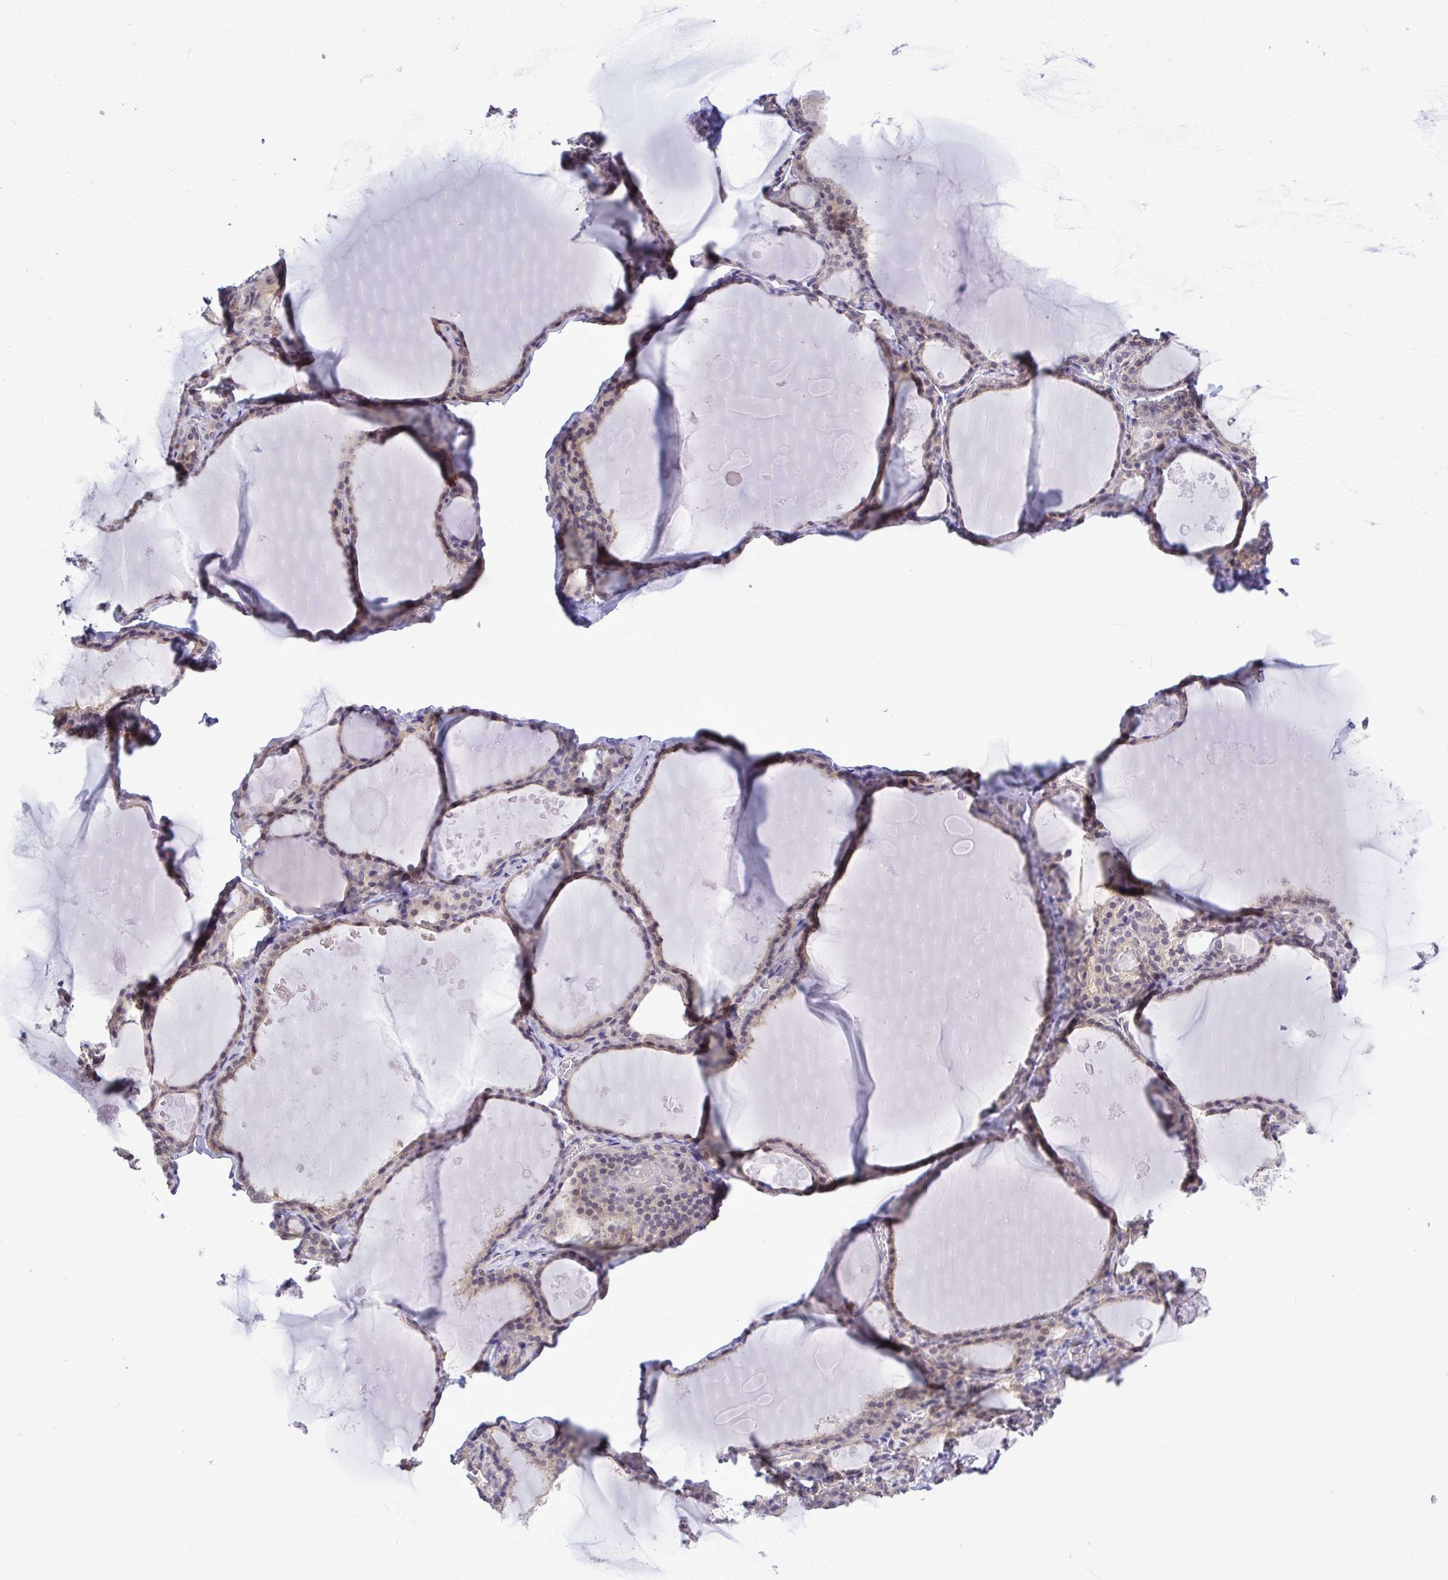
{"staining": {"intensity": "negative", "quantity": "none", "location": "none"}, "tissue": "thyroid gland", "cell_type": "Glandular cells", "image_type": "normal", "snomed": [{"axis": "morphology", "description": "Normal tissue, NOS"}, {"axis": "topography", "description": "Thyroid gland"}], "caption": "The IHC histopathology image has no significant positivity in glandular cells of thyroid gland. (Brightfield microscopy of DAB immunohistochemistry at high magnification).", "gene": "ZNF444", "patient": {"sex": "male", "age": 56}}